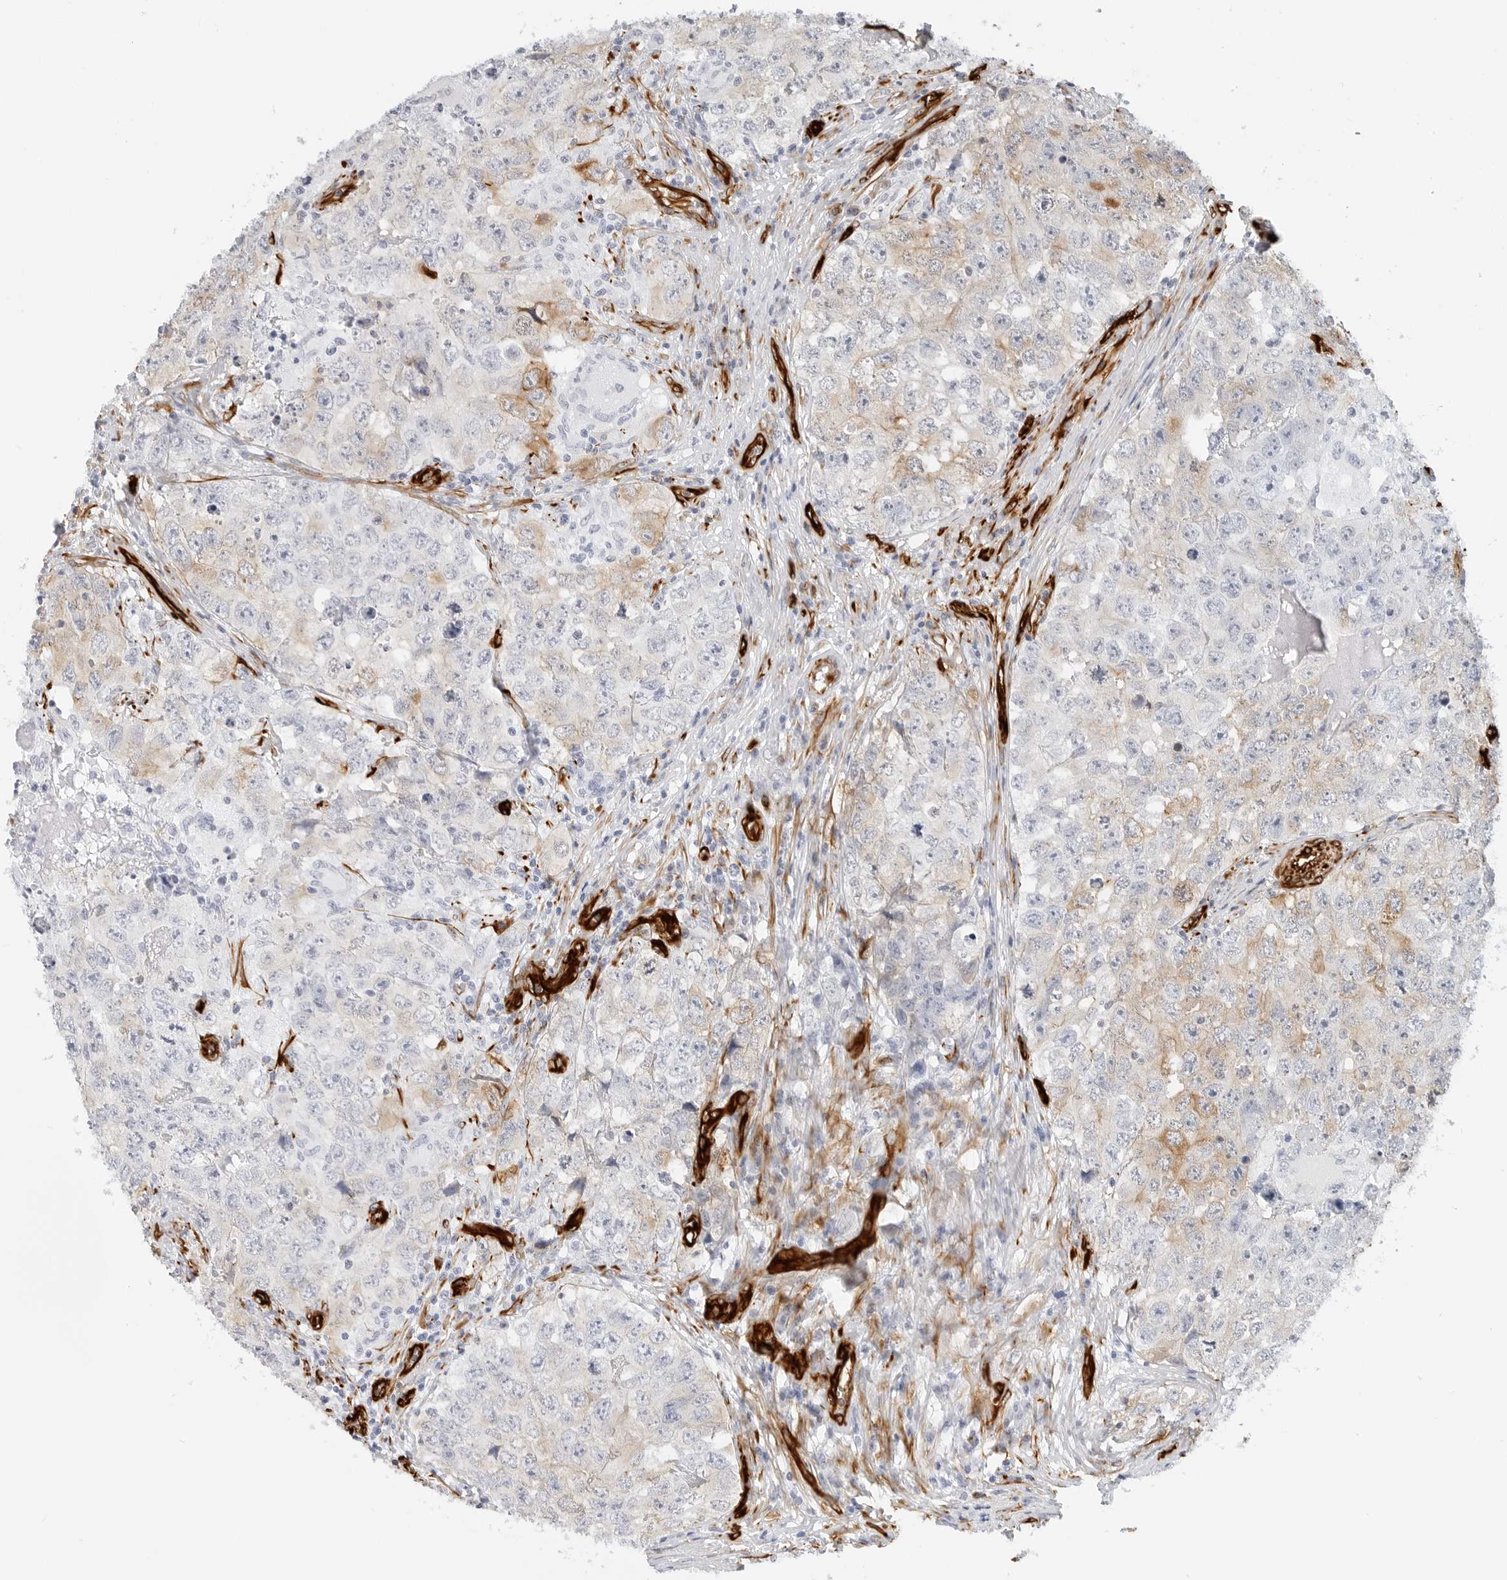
{"staining": {"intensity": "weak", "quantity": "<25%", "location": "cytoplasmic/membranous"}, "tissue": "testis cancer", "cell_type": "Tumor cells", "image_type": "cancer", "snomed": [{"axis": "morphology", "description": "Seminoma, NOS"}, {"axis": "morphology", "description": "Carcinoma, Embryonal, NOS"}, {"axis": "topography", "description": "Testis"}], "caption": "This micrograph is of seminoma (testis) stained with immunohistochemistry (IHC) to label a protein in brown with the nuclei are counter-stained blue. There is no staining in tumor cells. (Immunohistochemistry (ihc), brightfield microscopy, high magnification).", "gene": "NES", "patient": {"sex": "male", "age": 43}}